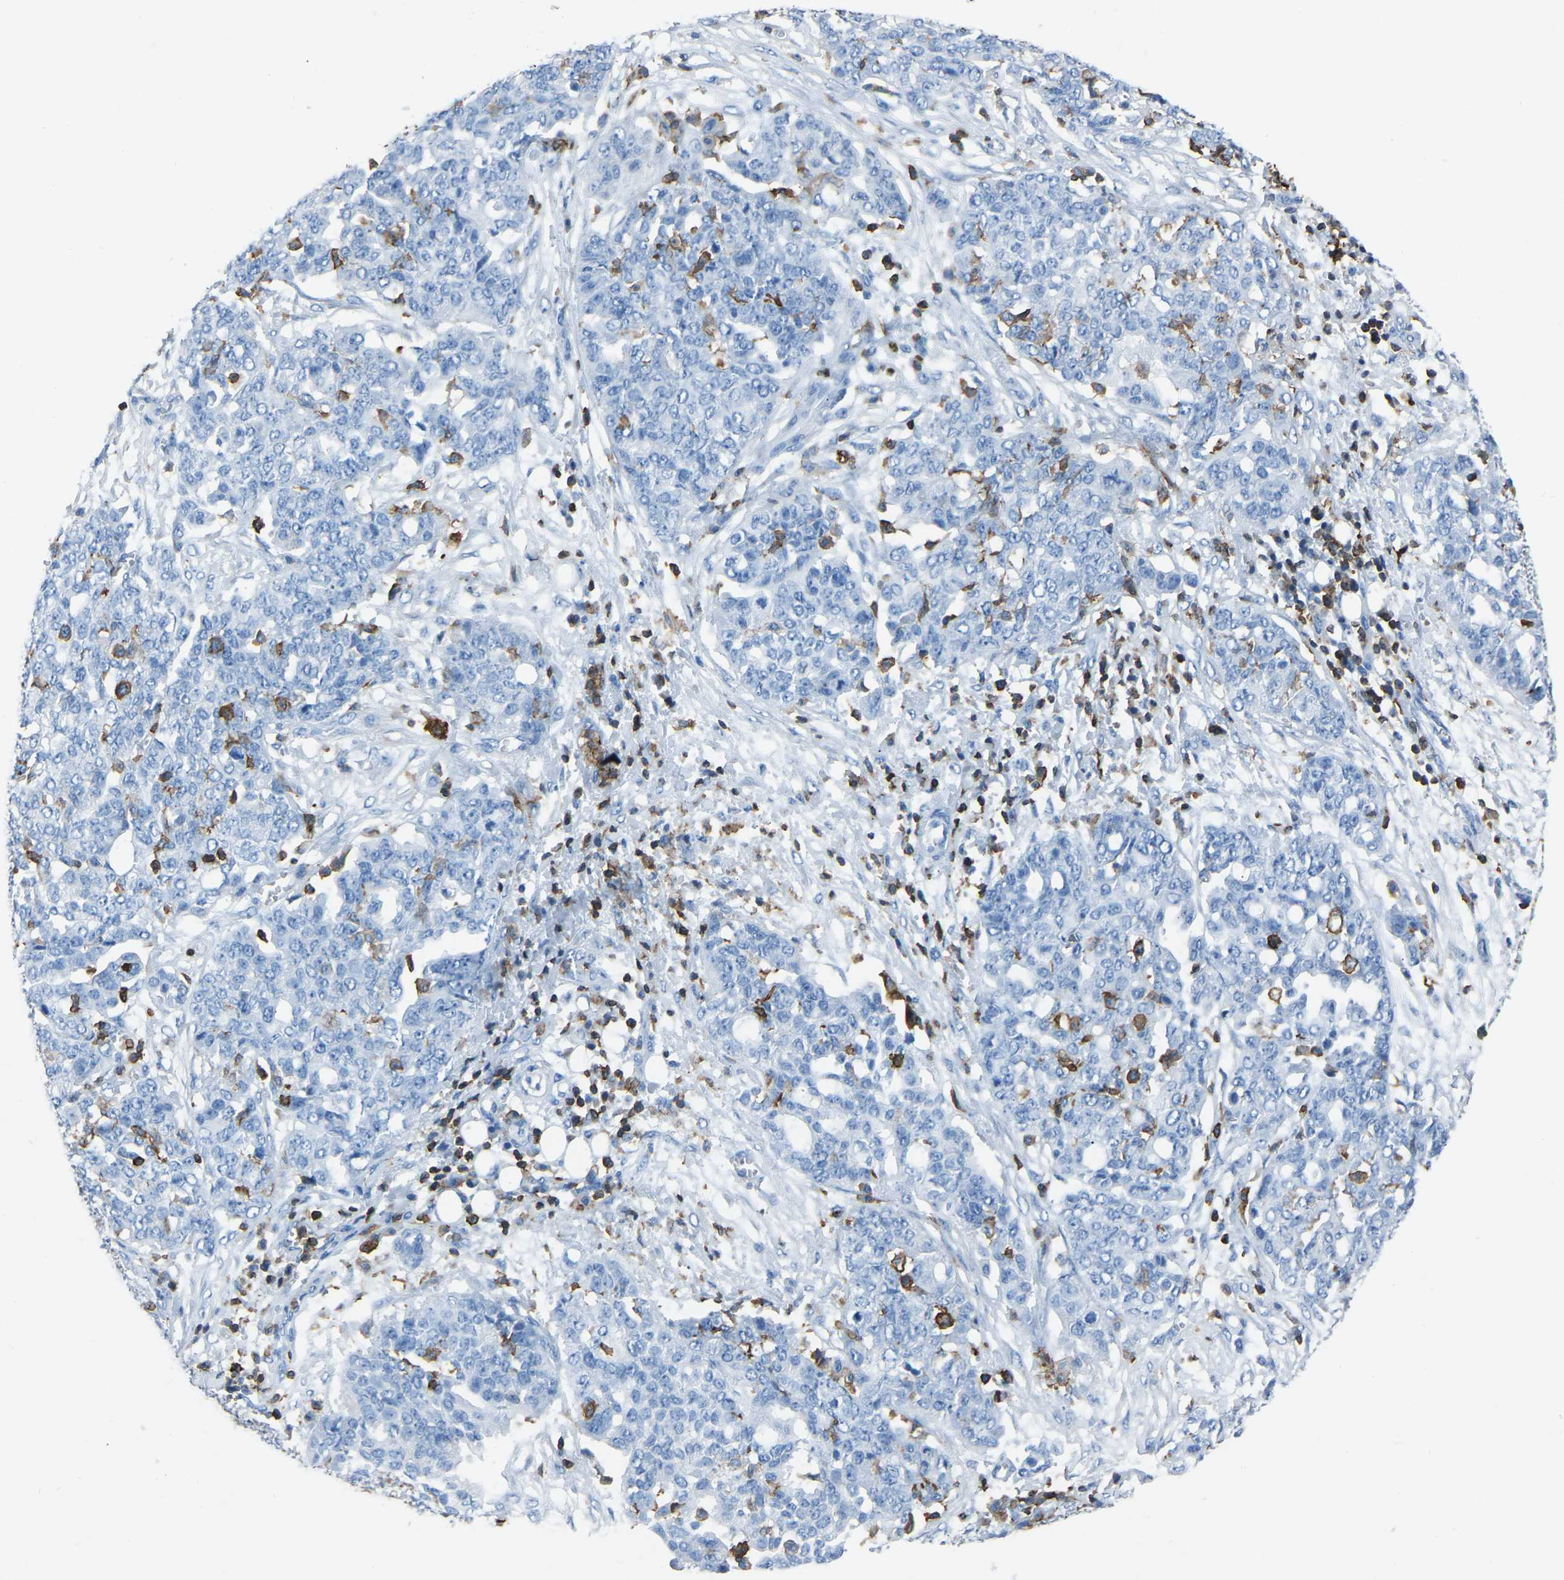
{"staining": {"intensity": "negative", "quantity": "none", "location": "none"}, "tissue": "ovarian cancer", "cell_type": "Tumor cells", "image_type": "cancer", "snomed": [{"axis": "morphology", "description": "Cystadenocarcinoma, serous, NOS"}, {"axis": "topography", "description": "Soft tissue"}, {"axis": "topography", "description": "Ovary"}], "caption": "Tumor cells are negative for protein expression in human ovarian cancer (serous cystadenocarcinoma).", "gene": "LSP1", "patient": {"sex": "female", "age": 57}}